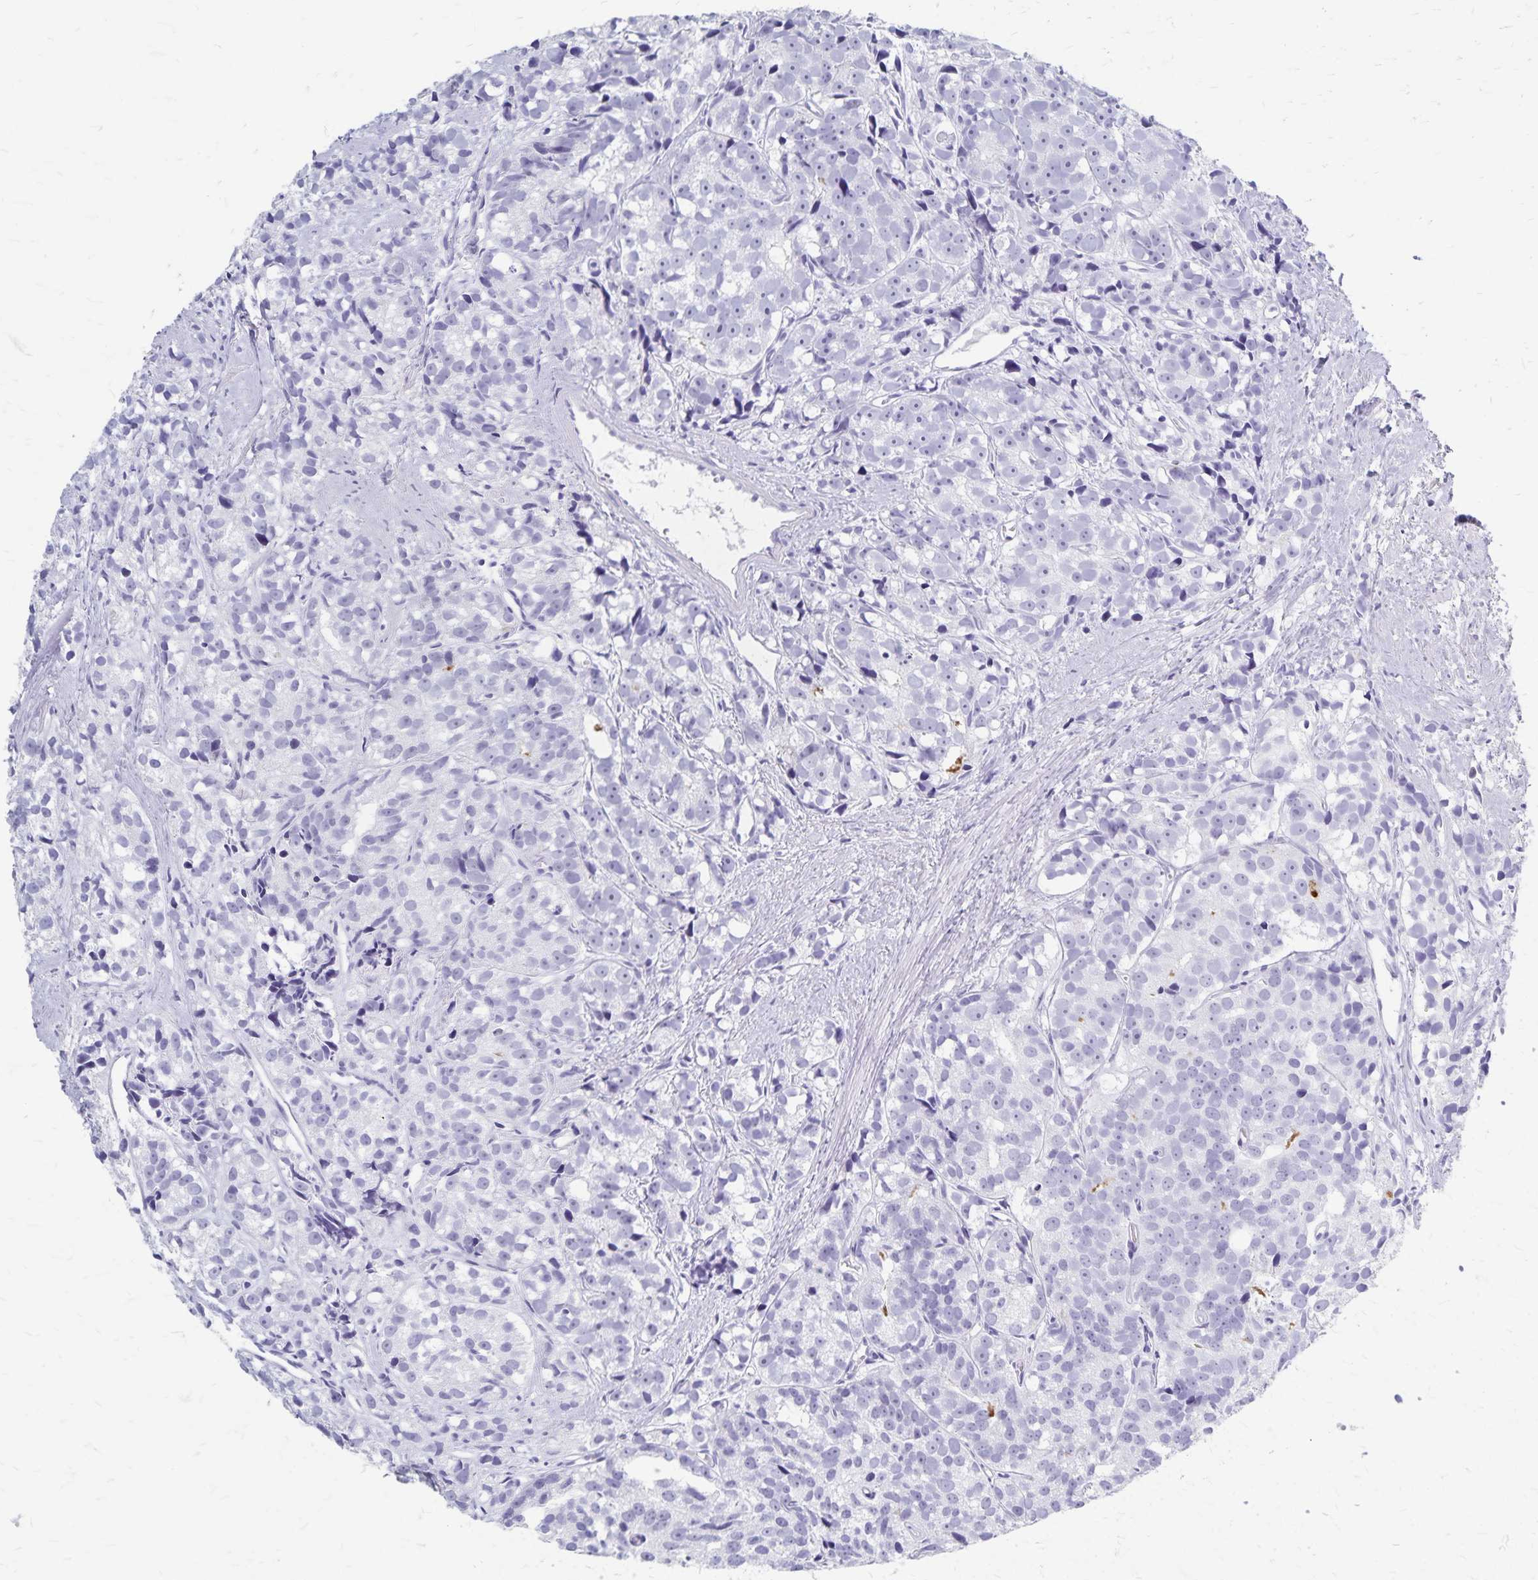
{"staining": {"intensity": "negative", "quantity": "none", "location": "none"}, "tissue": "prostate cancer", "cell_type": "Tumor cells", "image_type": "cancer", "snomed": [{"axis": "morphology", "description": "Adenocarcinoma, High grade"}, {"axis": "topography", "description": "Prostate"}], "caption": "IHC micrograph of neoplastic tissue: high-grade adenocarcinoma (prostate) stained with DAB (3,3'-diaminobenzidine) exhibits no significant protein staining in tumor cells.", "gene": "GPBAR1", "patient": {"sex": "male", "age": 77}}